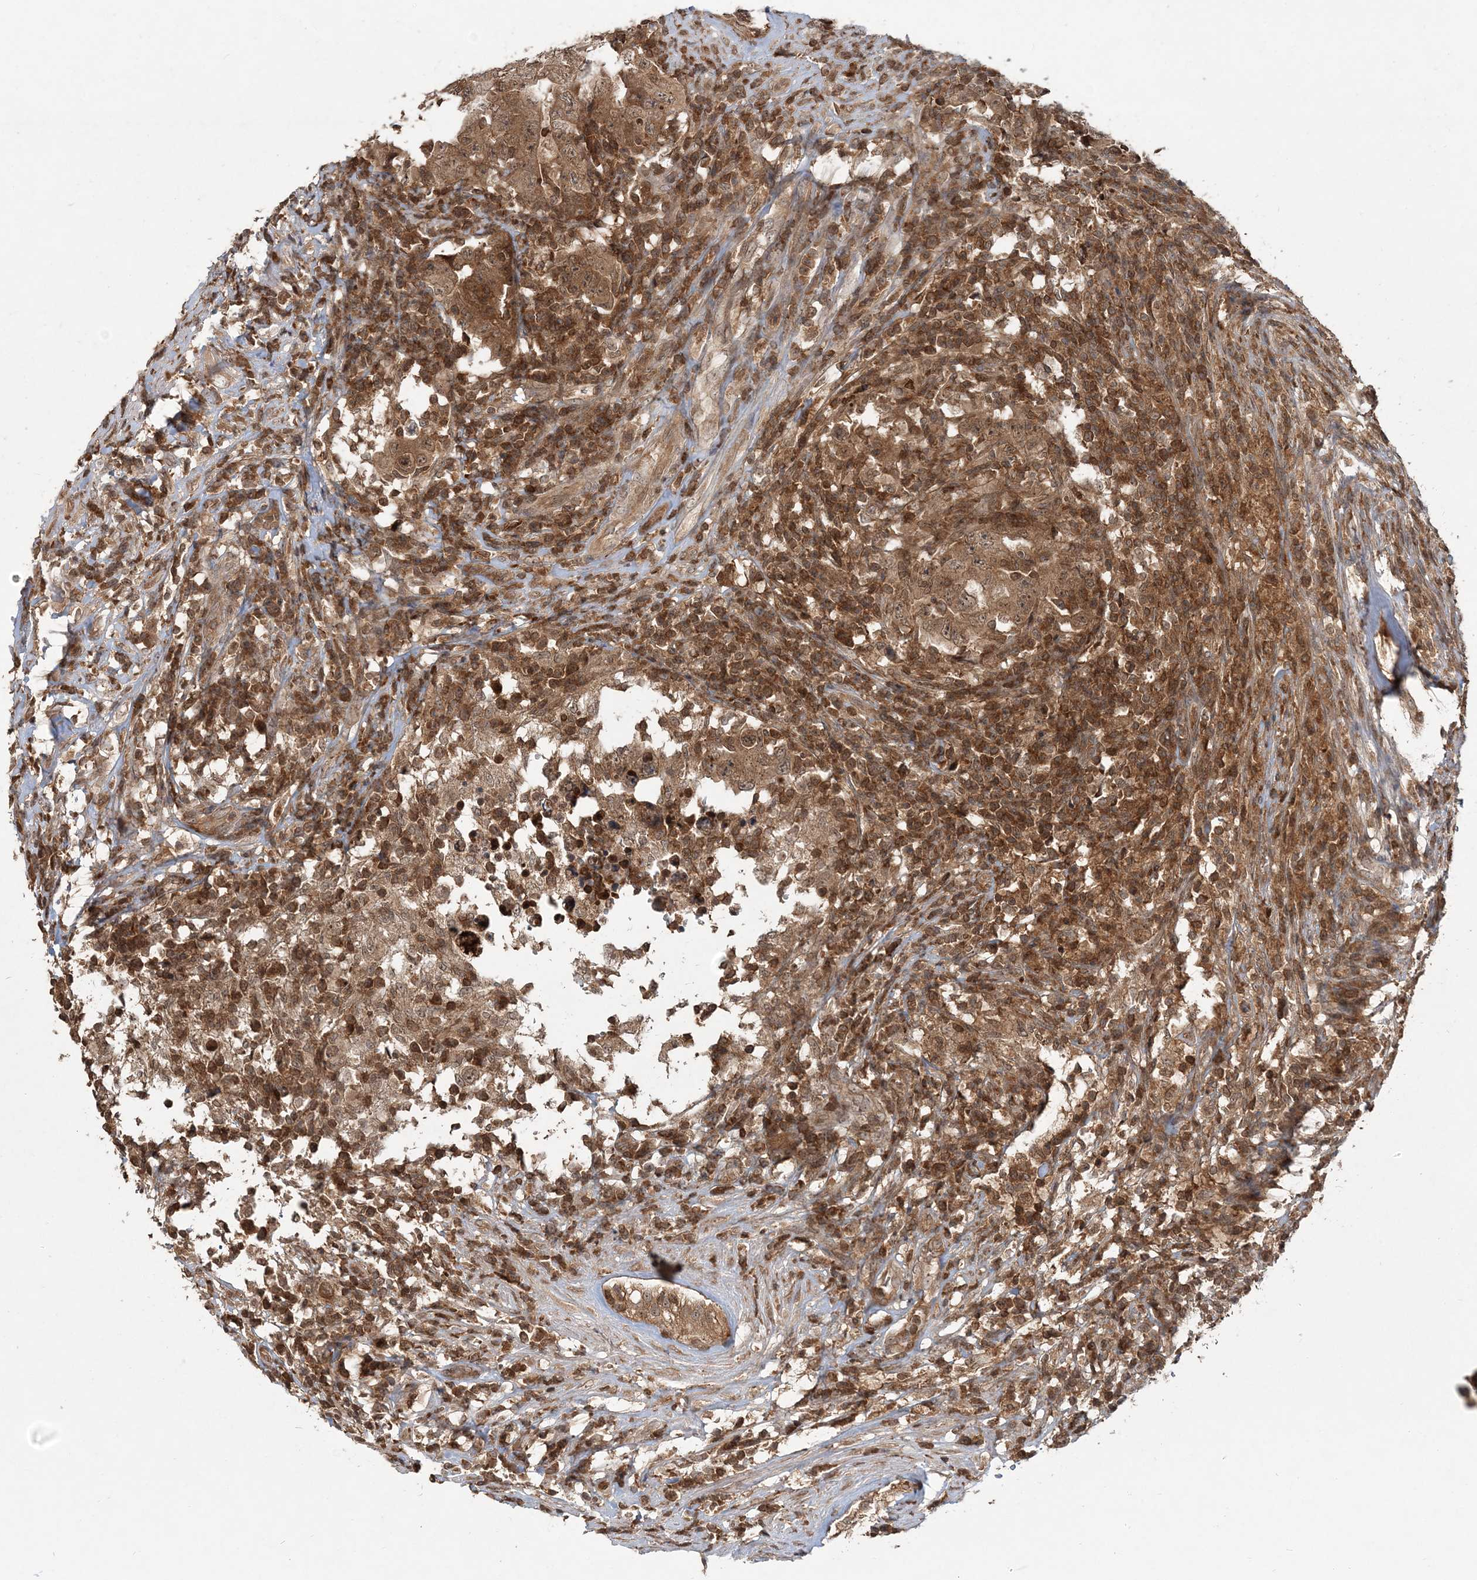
{"staining": {"intensity": "moderate", "quantity": ">75%", "location": "cytoplasmic/membranous,nuclear"}, "tissue": "testis cancer", "cell_type": "Tumor cells", "image_type": "cancer", "snomed": [{"axis": "morphology", "description": "Carcinoma, Embryonal, NOS"}, {"axis": "topography", "description": "Testis"}], "caption": "Protein staining reveals moderate cytoplasmic/membranous and nuclear positivity in approximately >75% of tumor cells in embryonal carcinoma (testis).", "gene": "CAB39", "patient": {"sex": "male", "age": 26}}